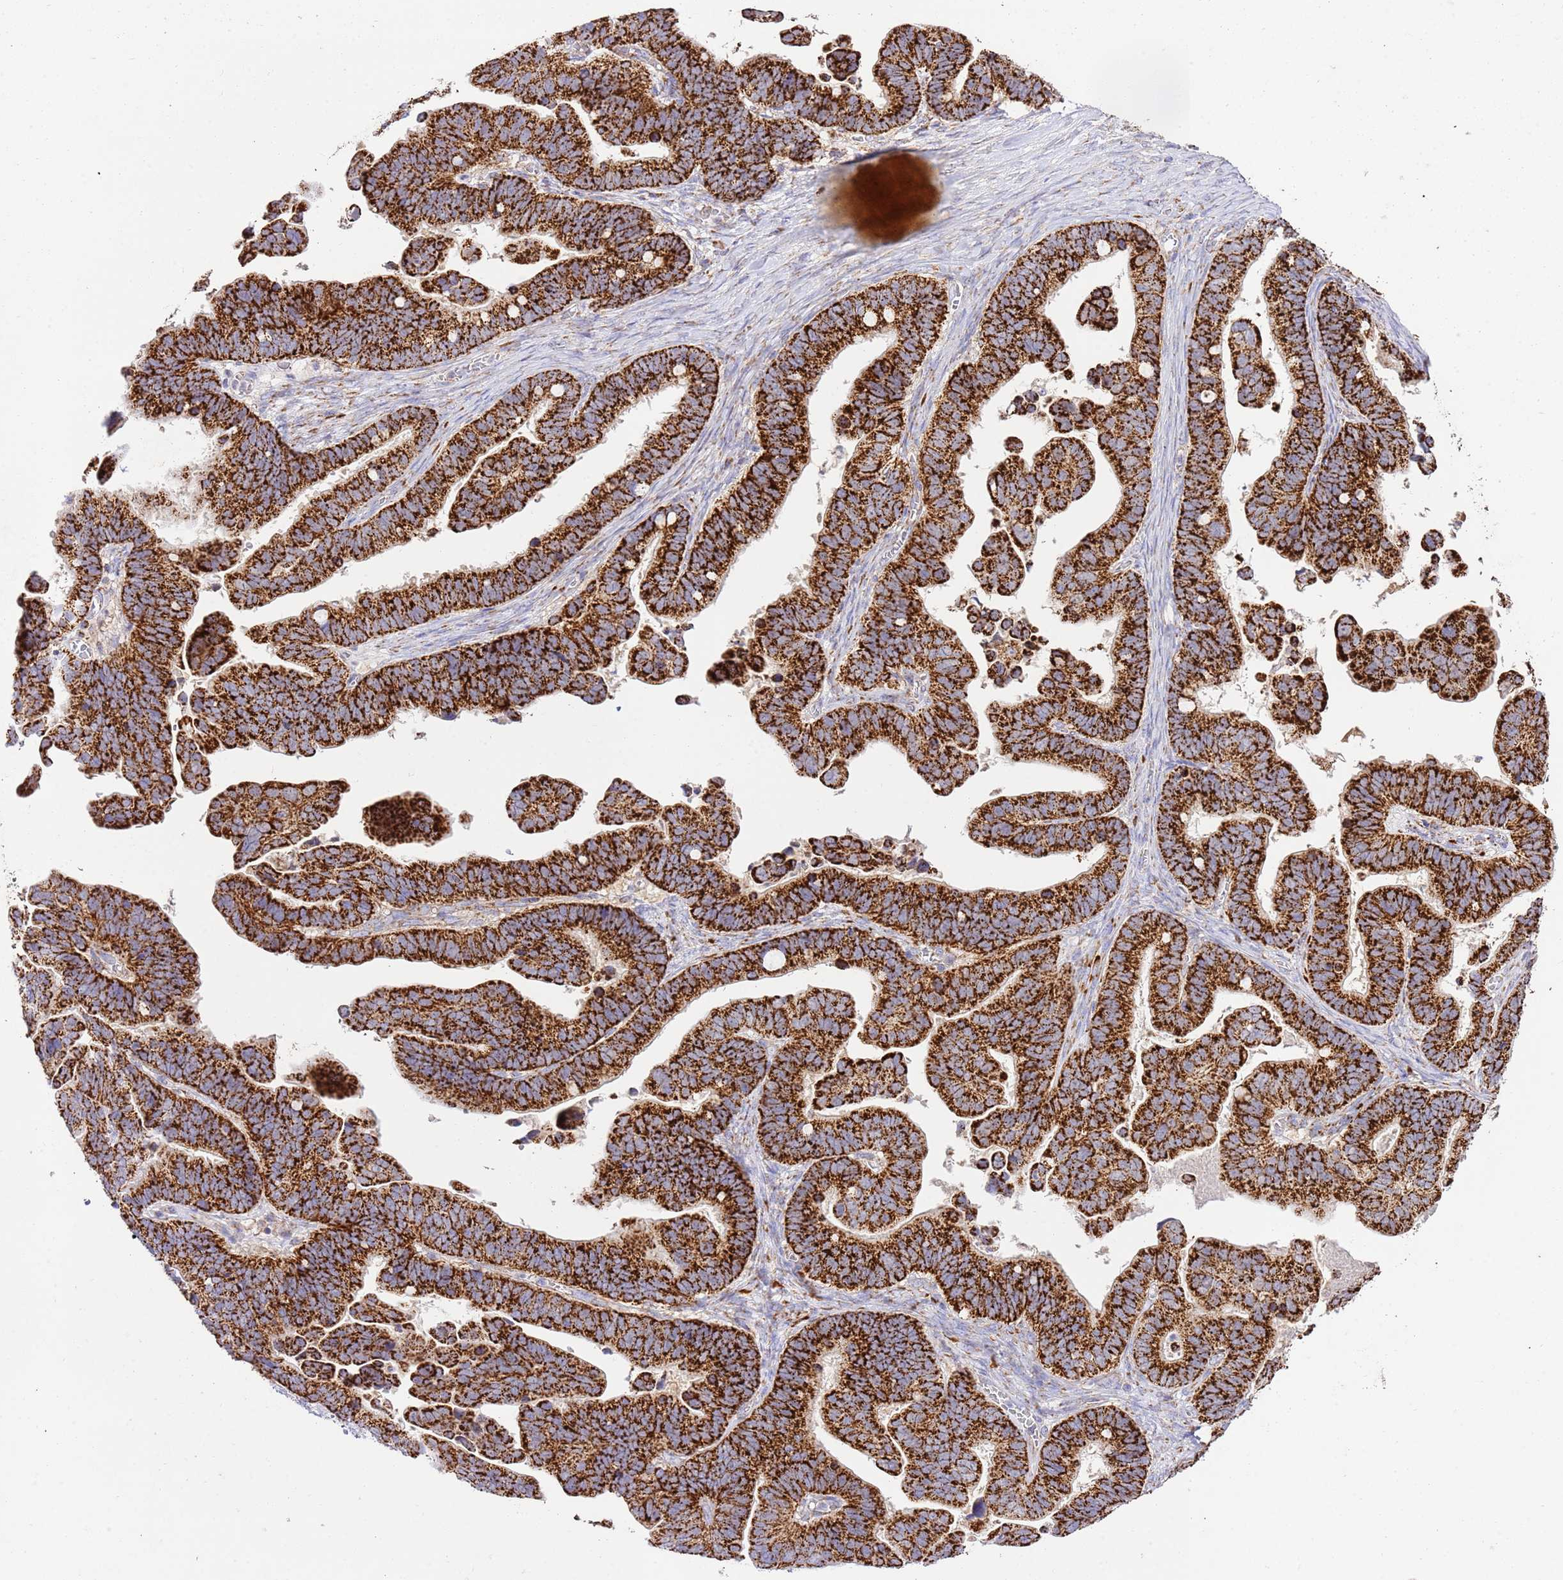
{"staining": {"intensity": "strong", "quantity": ">75%", "location": "cytoplasmic/membranous"}, "tissue": "ovarian cancer", "cell_type": "Tumor cells", "image_type": "cancer", "snomed": [{"axis": "morphology", "description": "Cystadenocarcinoma, serous, NOS"}, {"axis": "topography", "description": "Ovary"}], "caption": "Tumor cells display strong cytoplasmic/membranous staining in approximately >75% of cells in ovarian cancer (serous cystadenocarcinoma). Immunohistochemistry (ihc) stains the protein of interest in brown and the nuclei are stained blue.", "gene": "ZBTB39", "patient": {"sex": "female", "age": 56}}